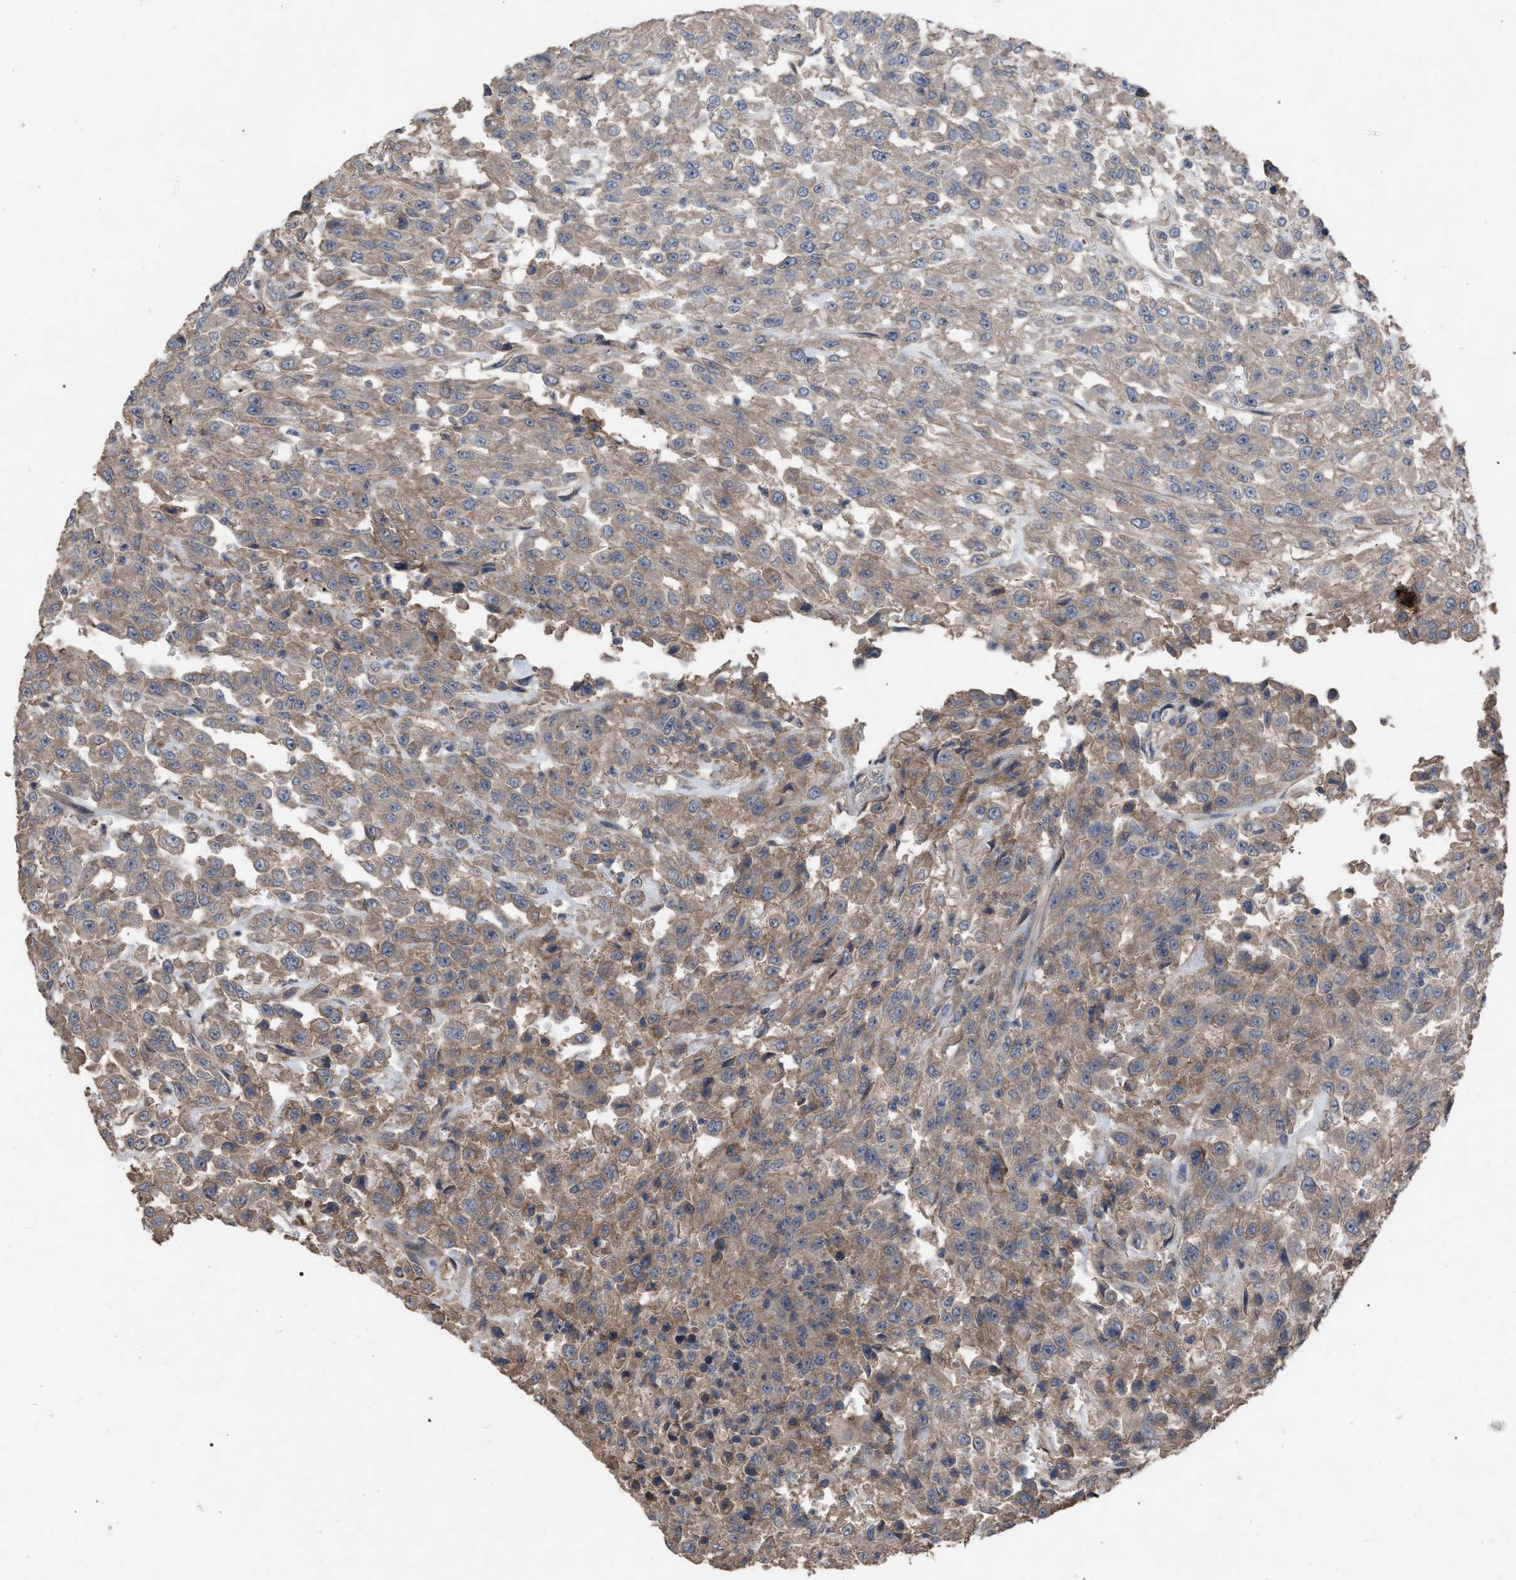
{"staining": {"intensity": "weak", "quantity": ">75%", "location": "cytoplasmic/membranous"}, "tissue": "urothelial cancer", "cell_type": "Tumor cells", "image_type": "cancer", "snomed": [{"axis": "morphology", "description": "Urothelial carcinoma, High grade"}, {"axis": "topography", "description": "Urinary bladder"}], "caption": "Immunohistochemical staining of human urothelial cancer reveals low levels of weak cytoplasmic/membranous protein staining in approximately >75% of tumor cells. Ihc stains the protein in brown and the nuclei are stained blue.", "gene": "BTN2A1", "patient": {"sex": "male", "age": 46}}